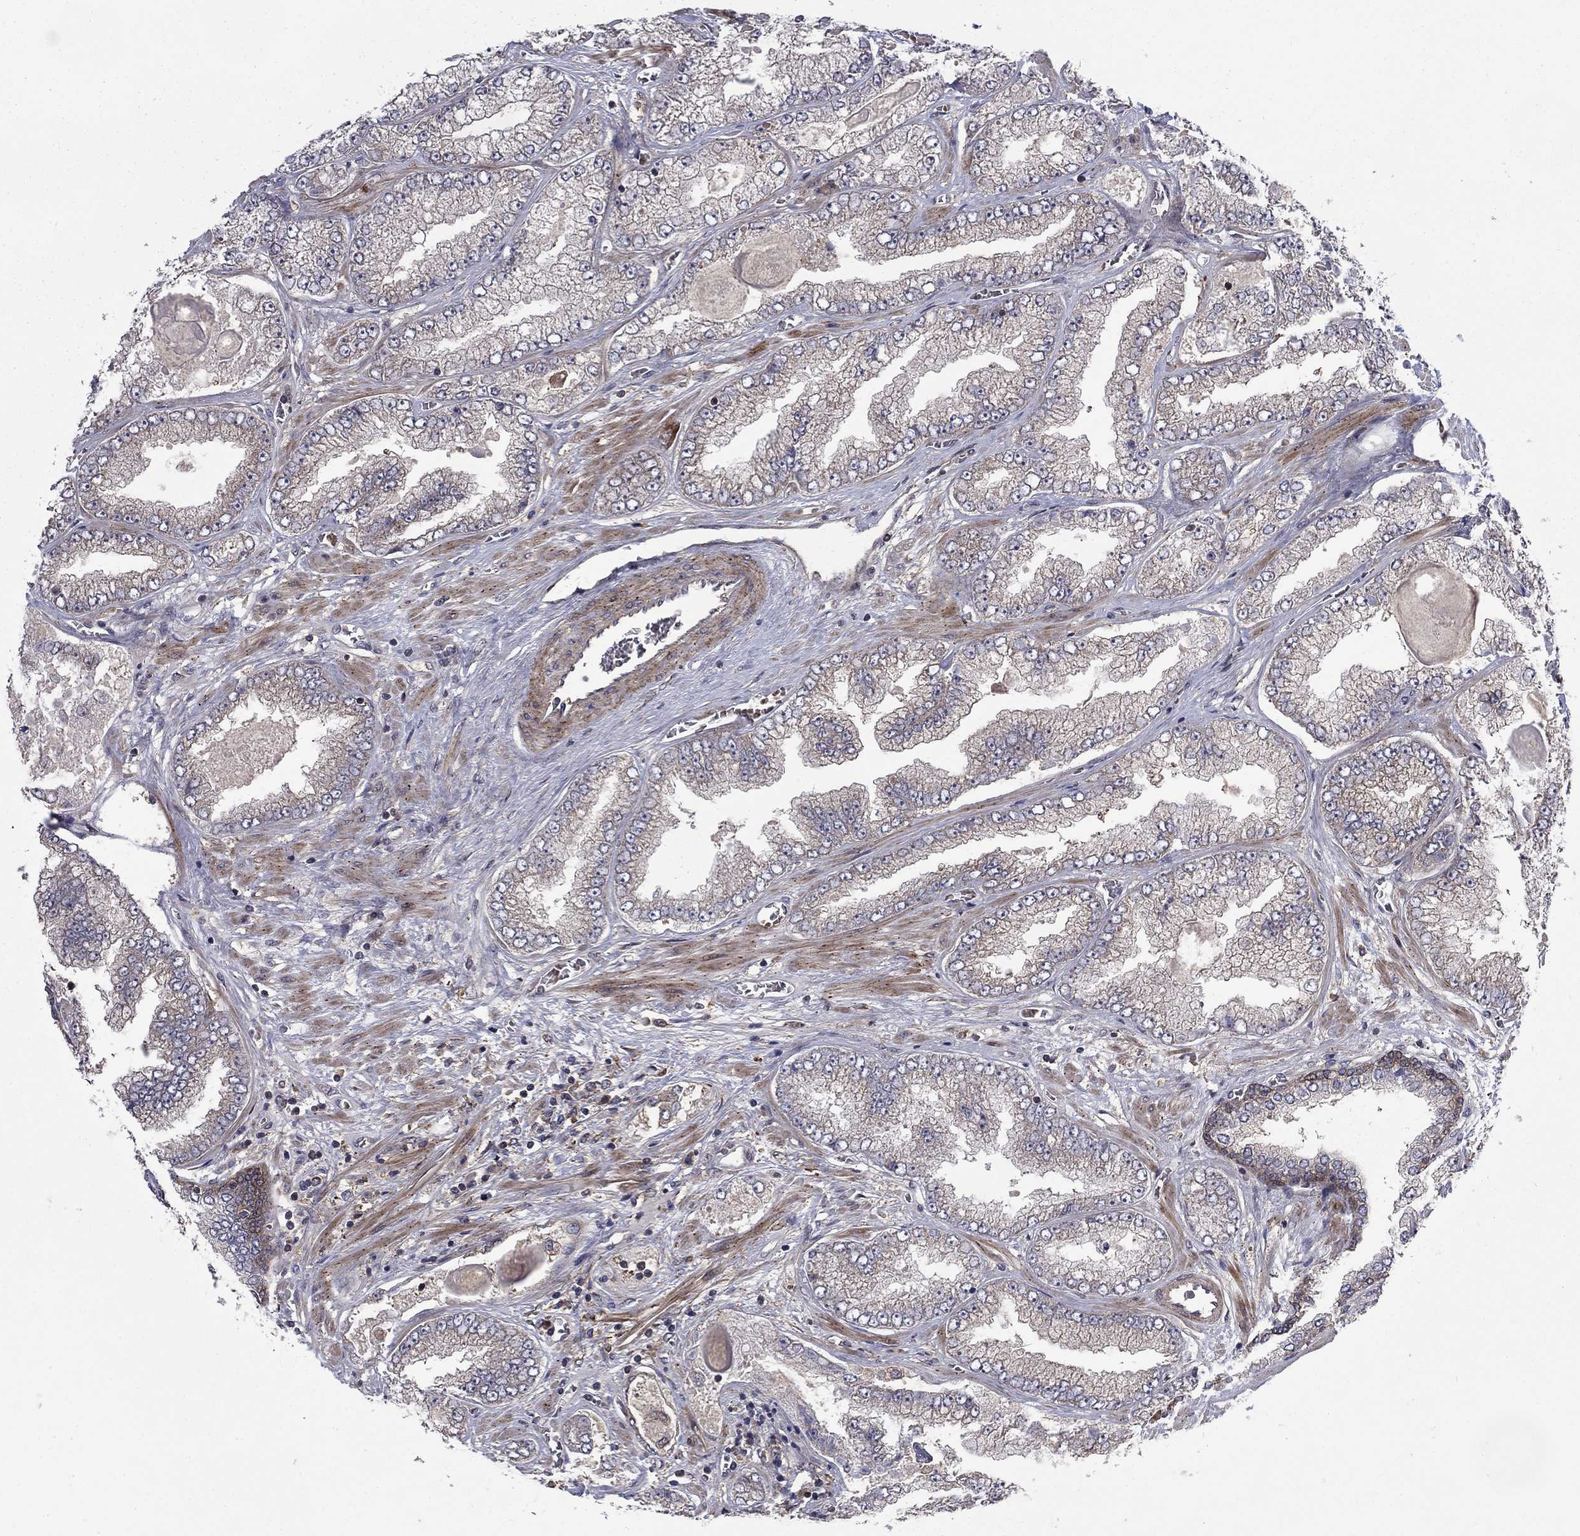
{"staining": {"intensity": "moderate", "quantity": "<25%", "location": "cytoplasmic/membranous"}, "tissue": "prostate cancer", "cell_type": "Tumor cells", "image_type": "cancer", "snomed": [{"axis": "morphology", "description": "Adenocarcinoma, Low grade"}, {"axis": "topography", "description": "Prostate"}], "caption": "Brown immunohistochemical staining in human prostate adenocarcinoma (low-grade) demonstrates moderate cytoplasmic/membranous positivity in approximately <25% of tumor cells.", "gene": "HDAC4", "patient": {"sex": "male", "age": 57}}